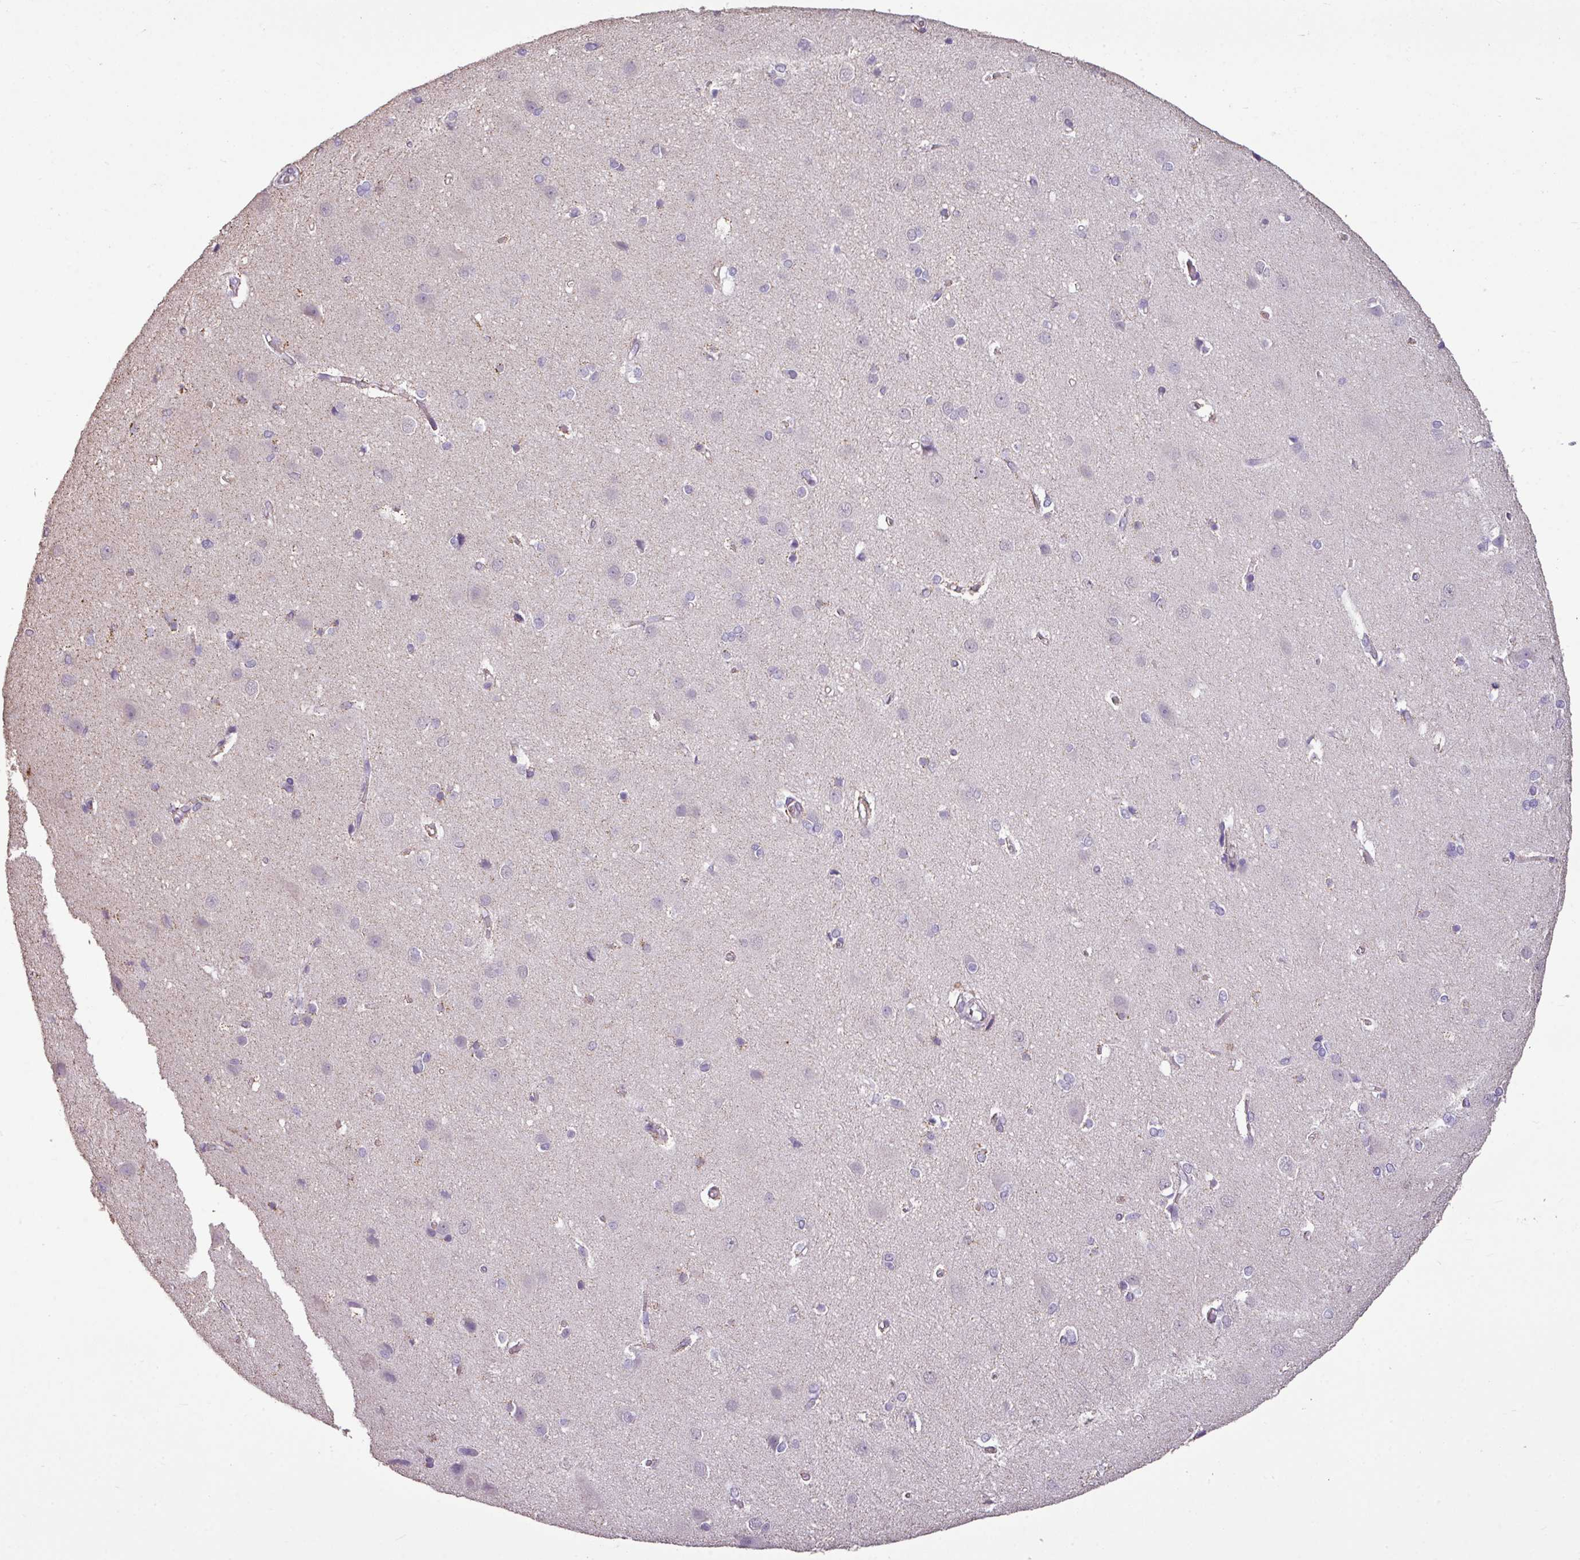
{"staining": {"intensity": "negative", "quantity": "none", "location": "none"}, "tissue": "cerebral cortex", "cell_type": "Endothelial cells", "image_type": "normal", "snomed": [{"axis": "morphology", "description": "Normal tissue, NOS"}, {"axis": "topography", "description": "Cerebral cortex"}], "caption": "Endothelial cells show no significant expression in unremarkable cerebral cortex. (Brightfield microscopy of DAB immunohistochemistry at high magnification).", "gene": "ALDH2", "patient": {"sex": "male", "age": 37}}